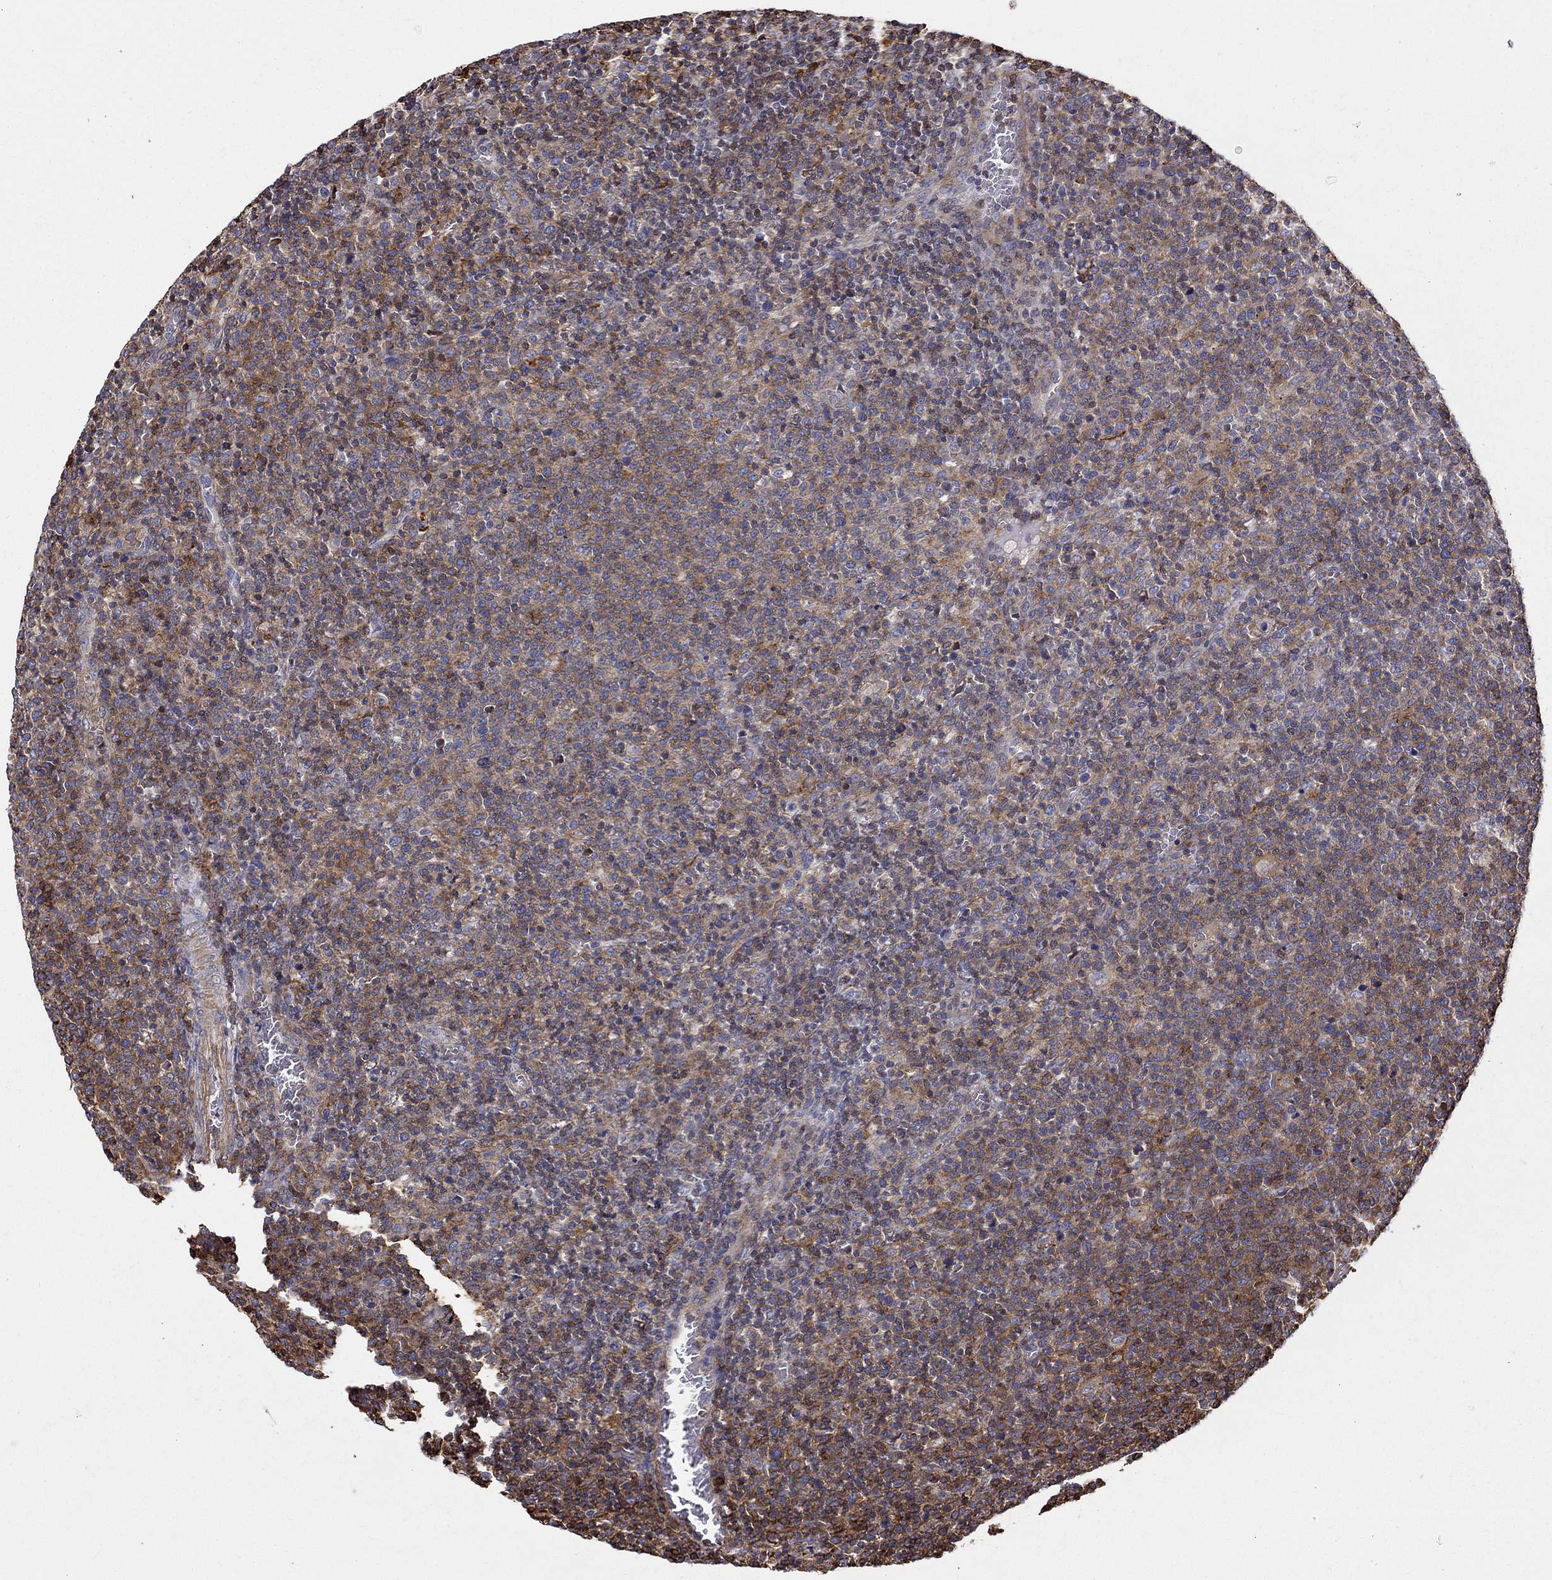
{"staining": {"intensity": "strong", "quantity": "25%-75%", "location": "cytoplasmic/membranous"}, "tissue": "lymphoma", "cell_type": "Tumor cells", "image_type": "cancer", "snomed": [{"axis": "morphology", "description": "Malignant lymphoma, non-Hodgkin's type, High grade"}, {"axis": "topography", "description": "Lymph node"}], "caption": "IHC (DAB) staining of human lymphoma demonstrates strong cytoplasmic/membranous protein positivity in approximately 25%-75% of tumor cells.", "gene": "NPHP1", "patient": {"sex": "male", "age": 61}}